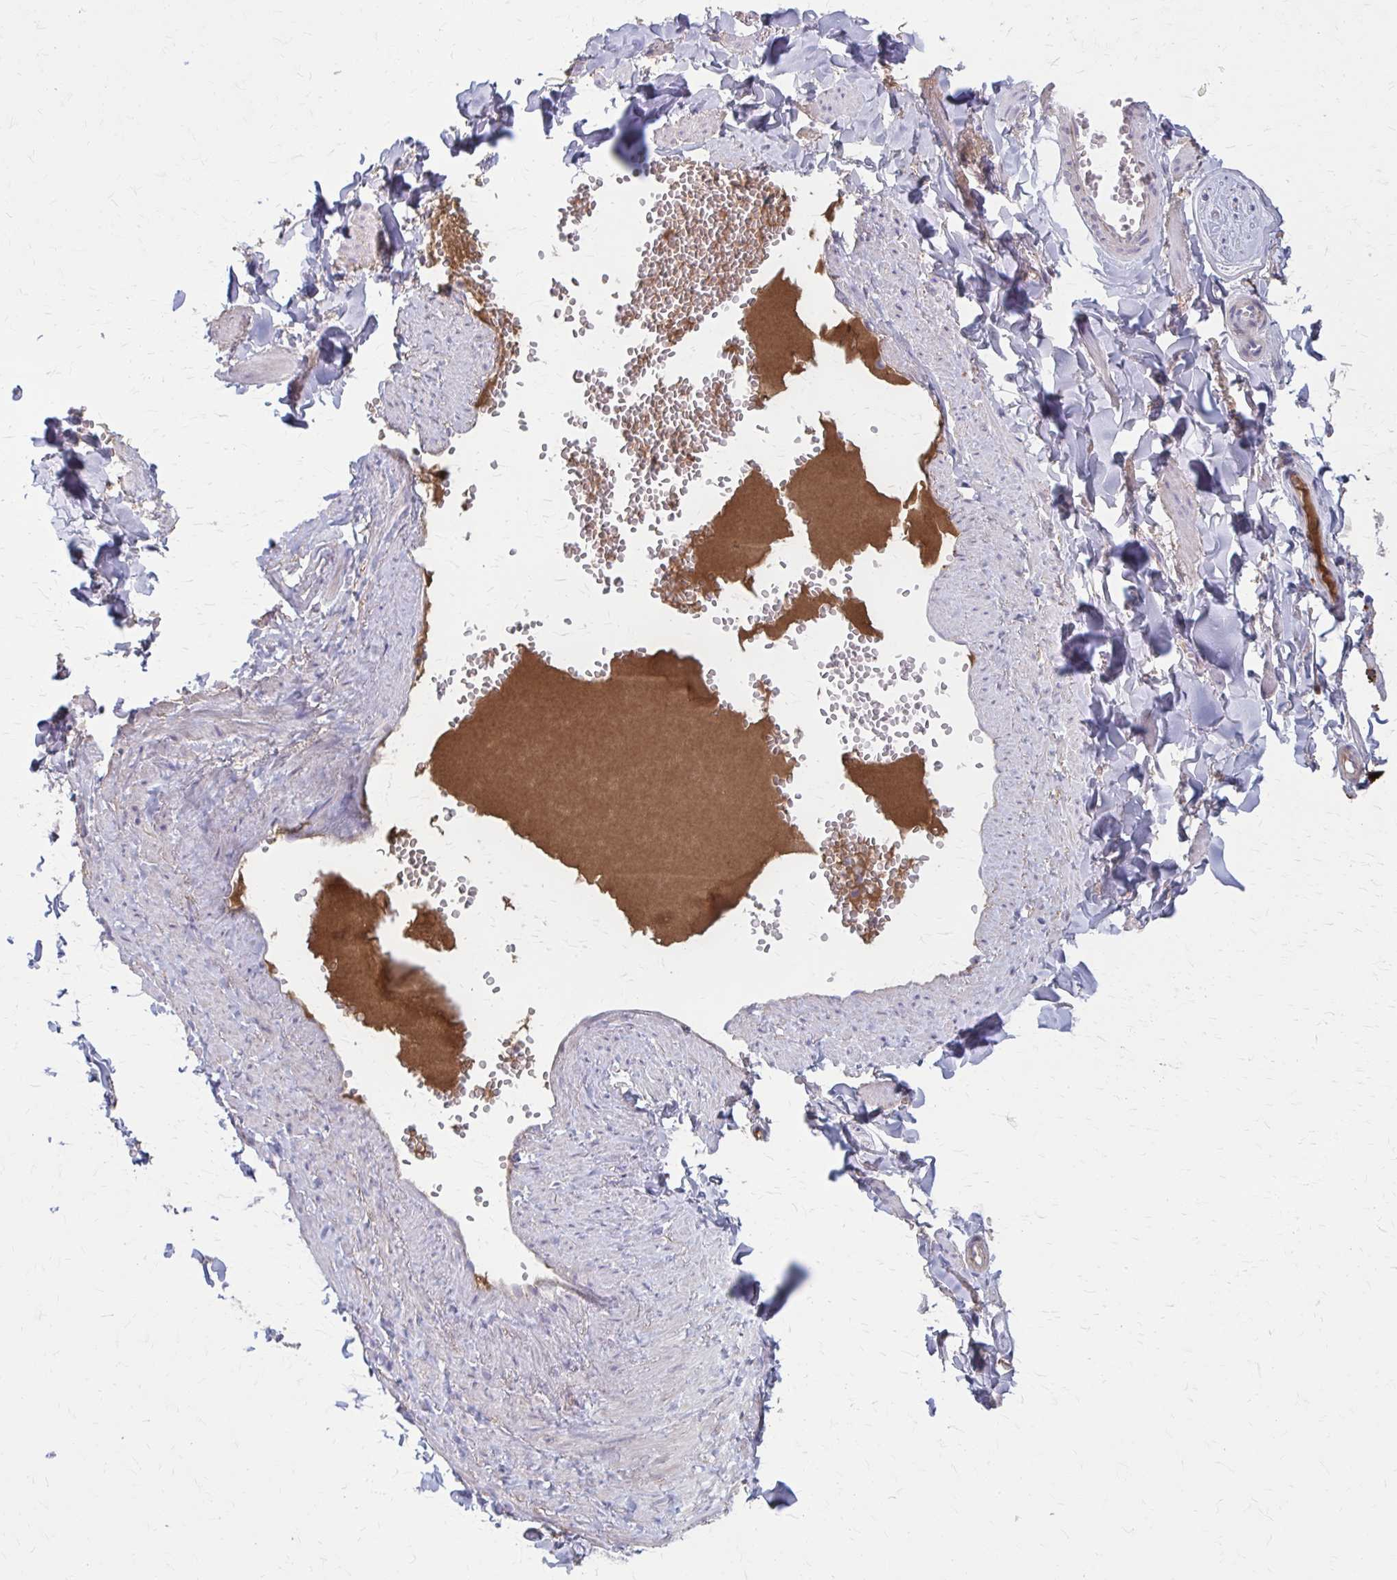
{"staining": {"intensity": "negative", "quantity": "none", "location": "none"}, "tissue": "soft tissue", "cell_type": "Fibroblasts", "image_type": "normal", "snomed": [{"axis": "morphology", "description": "Normal tissue, NOS"}, {"axis": "topography", "description": "Vulva"}, {"axis": "topography", "description": "Peripheral nerve tissue"}], "caption": "Histopathology image shows no protein positivity in fibroblasts of normal soft tissue.", "gene": "SERPIND1", "patient": {"sex": "female", "age": 66}}